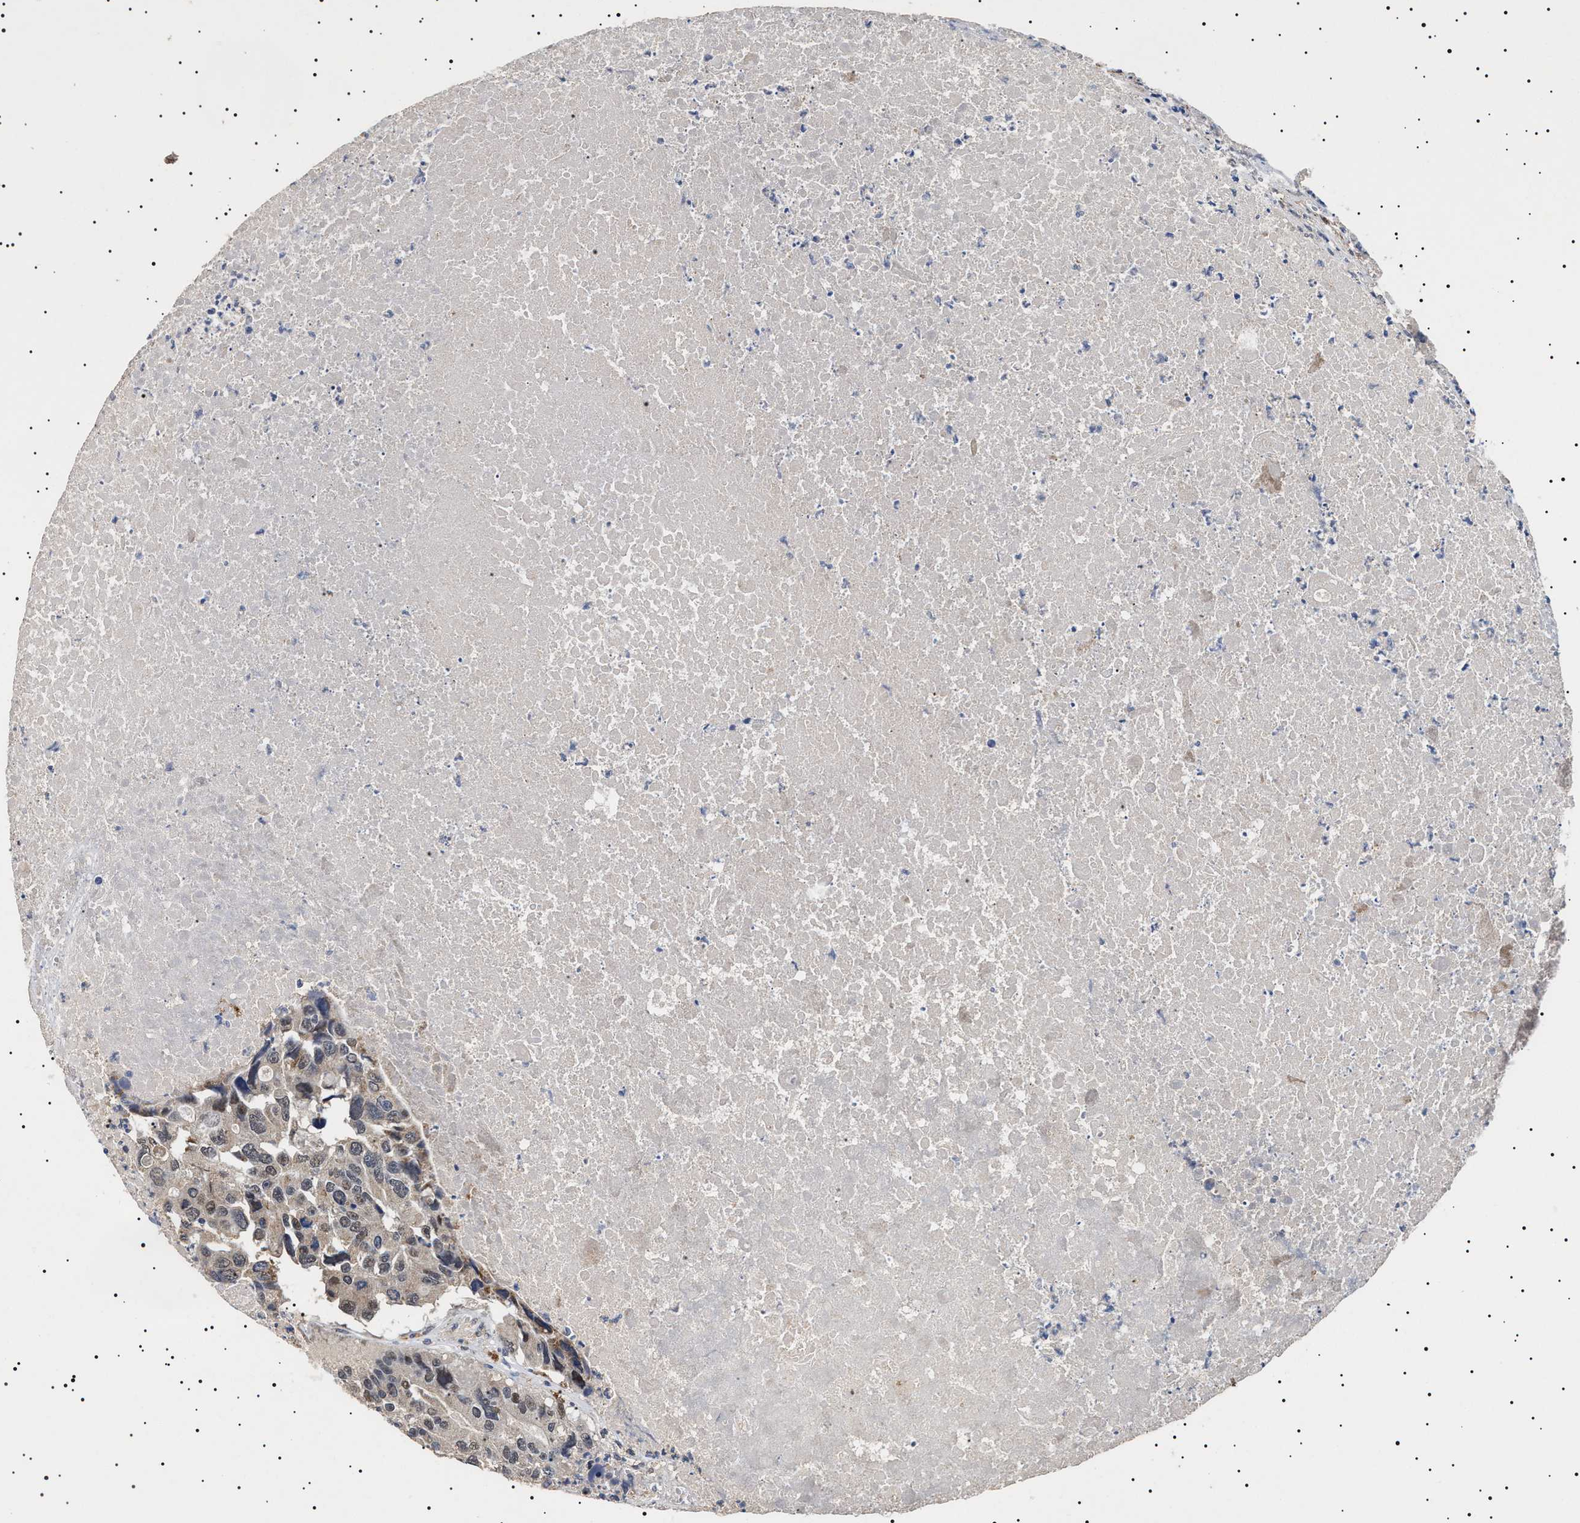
{"staining": {"intensity": "weak", "quantity": "<25%", "location": "cytoplasmic/membranous"}, "tissue": "colorectal cancer", "cell_type": "Tumor cells", "image_type": "cancer", "snomed": [{"axis": "morphology", "description": "Adenocarcinoma, NOS"}, {"axis": "topography", "description": "Colon"}], "caption": "There is no significant positivity in tumor cells of colorectal adenocarcinoma. Nuclei are stained in blue.", "gene": "RAB34", "patient": {"sex": "male", "age": 87}}